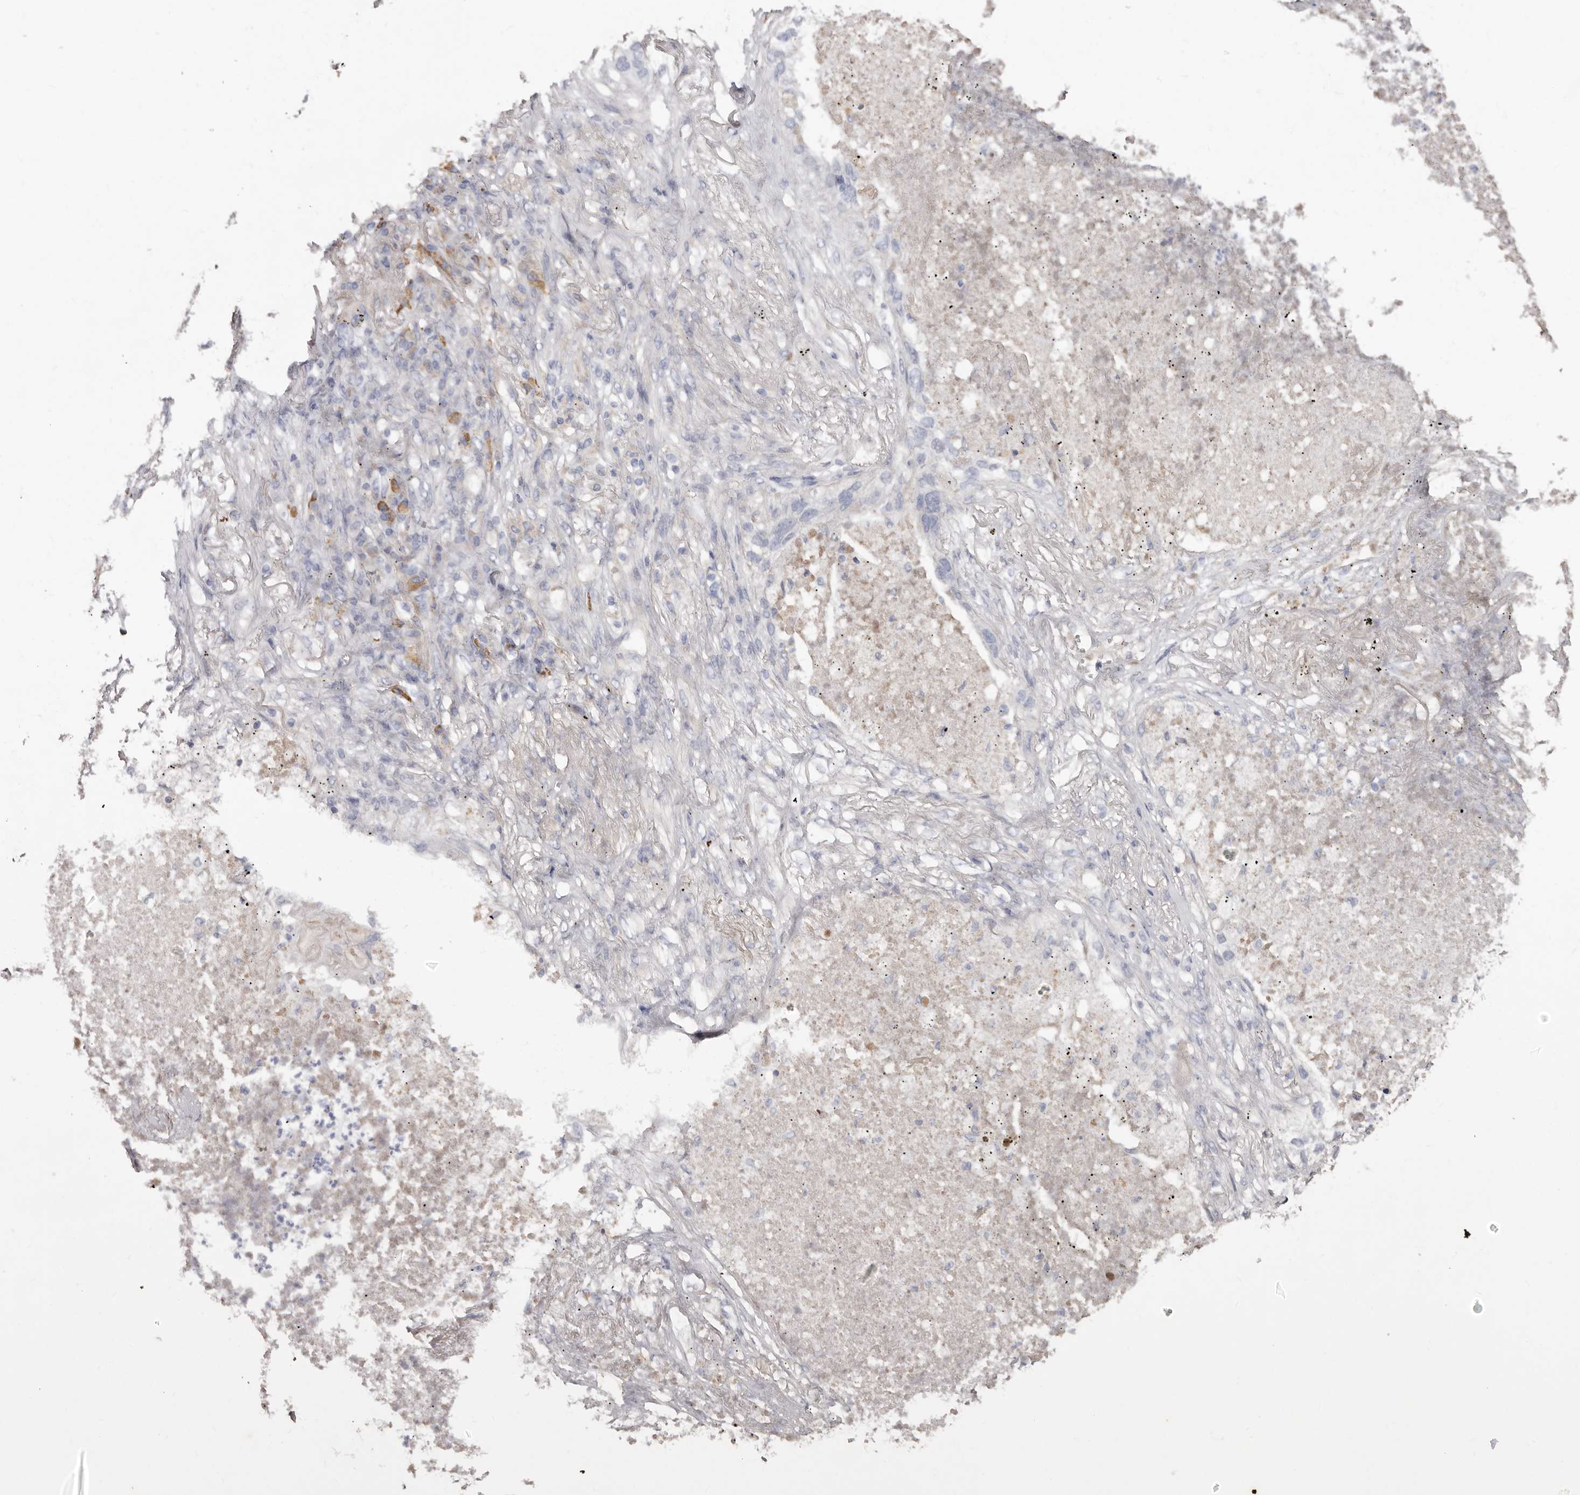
{"staining": {"intensity": "negative", "quantity": "none", "location": "none"}, "tissue": "lung cancer", "cell_type": "Tumor cells", "image_type": "cancer", "snomed": [{"axis": "morphology", "description": "Squamous cell carcinoma, NOS"}, {"axis": "topography", "description": "Lung"}], "caption": "Squamous cell carcinoma (lung) stained for a protein using IHC shows no expression tumor cells.", "gene": "SPTA1", "patient": {"sex": "female", "age": 63}}